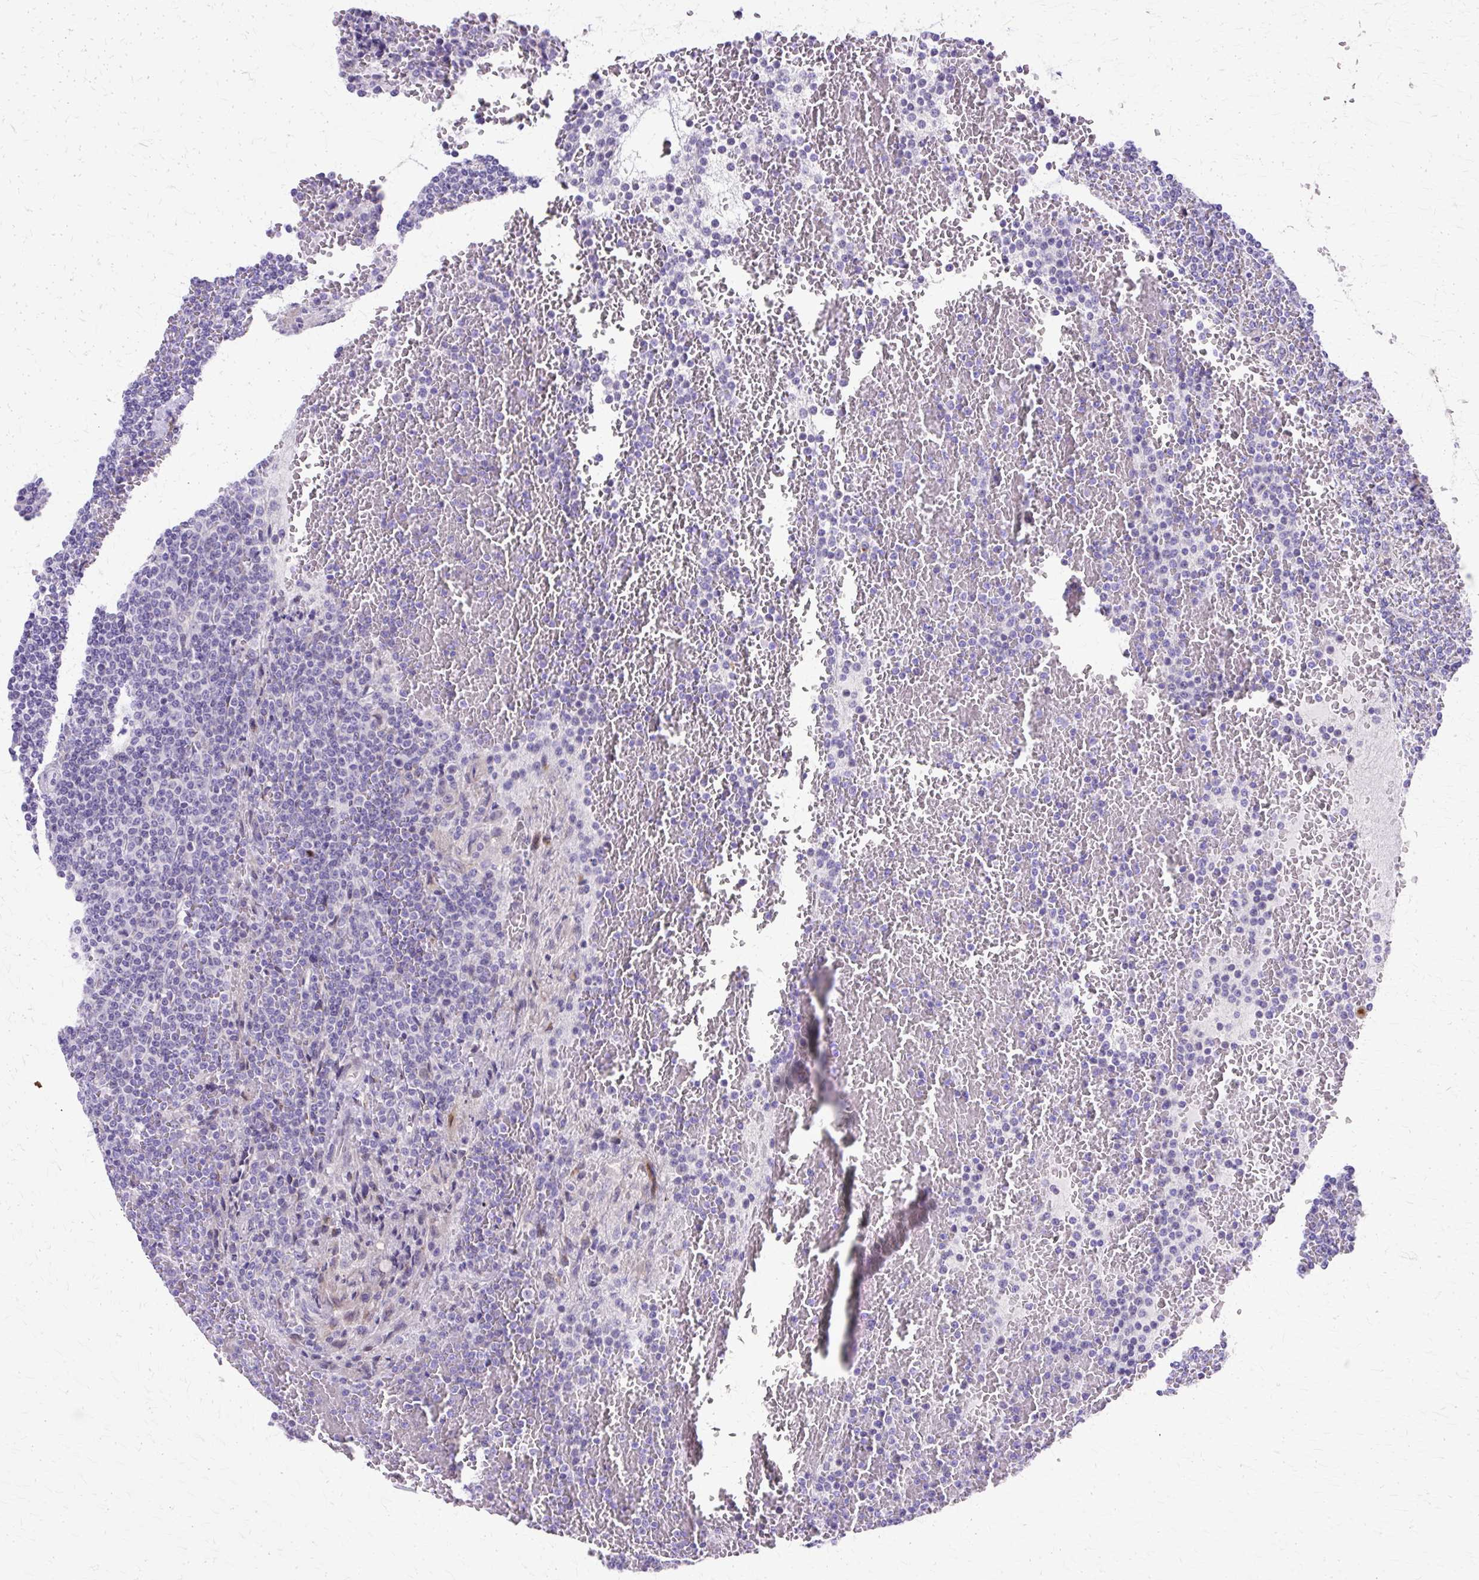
{"staining": {"intensity": "negative", "quantity": "none", "location": "none"}, "tissue": "lymphoma", "cell_type": "Tumor cells", "image_type": "cancer", "snomed": [{"axis": "morphology", "description": "Malignant lymphoma, non-Hodgkin's type, Low grade"}, {"axis": "topography", "description": "Spleen"}], "caption": "Tumor cells are negative for protein expression in human malignant lymphoma, non-Hodgkin's type (low-grade).", "gene": "TBC1D3G", "patient": {"sex": "female", "age": 19}}